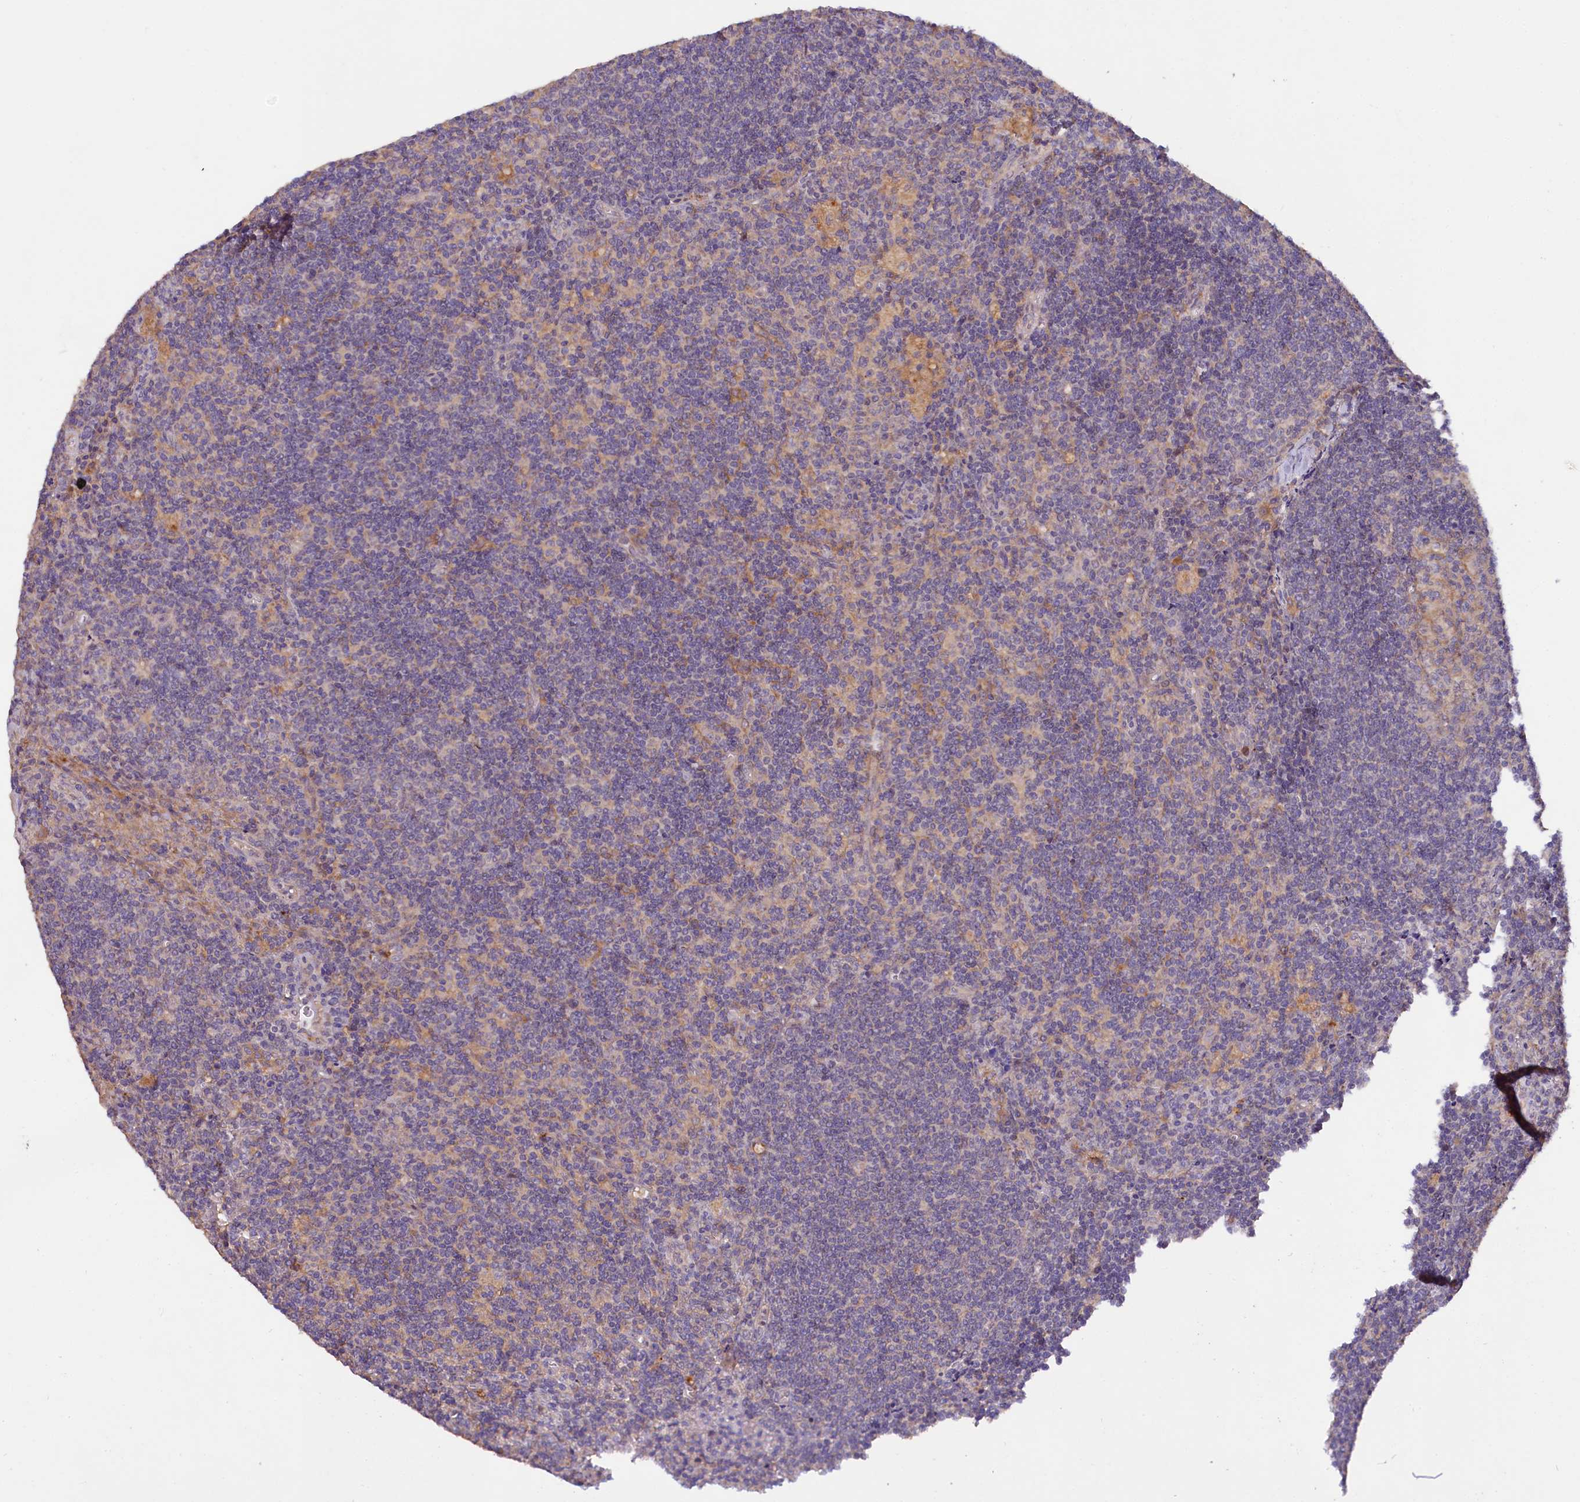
{"staining": {"intensity": "negative", "quantity": "none", "location": "none"}, "tissue": "lymph node", "cell_type": "Germinal center cells", "image_type": "normal", "snomed": [{"axis": "morphology", "description": "Normal tissue, NOS"}, {"axis": "topography", "description": "Lymph node"}], "caption": "Immunohistochemistry (IHC) photomicrograph of normal lymph node: human lymph node stained with DAB (3,3'-diaminobenzidine) reveals no significant protein expression in germinal center cells.", "gene": "ETFBKMT", "patient": {"sex": "male", "age": 69}}